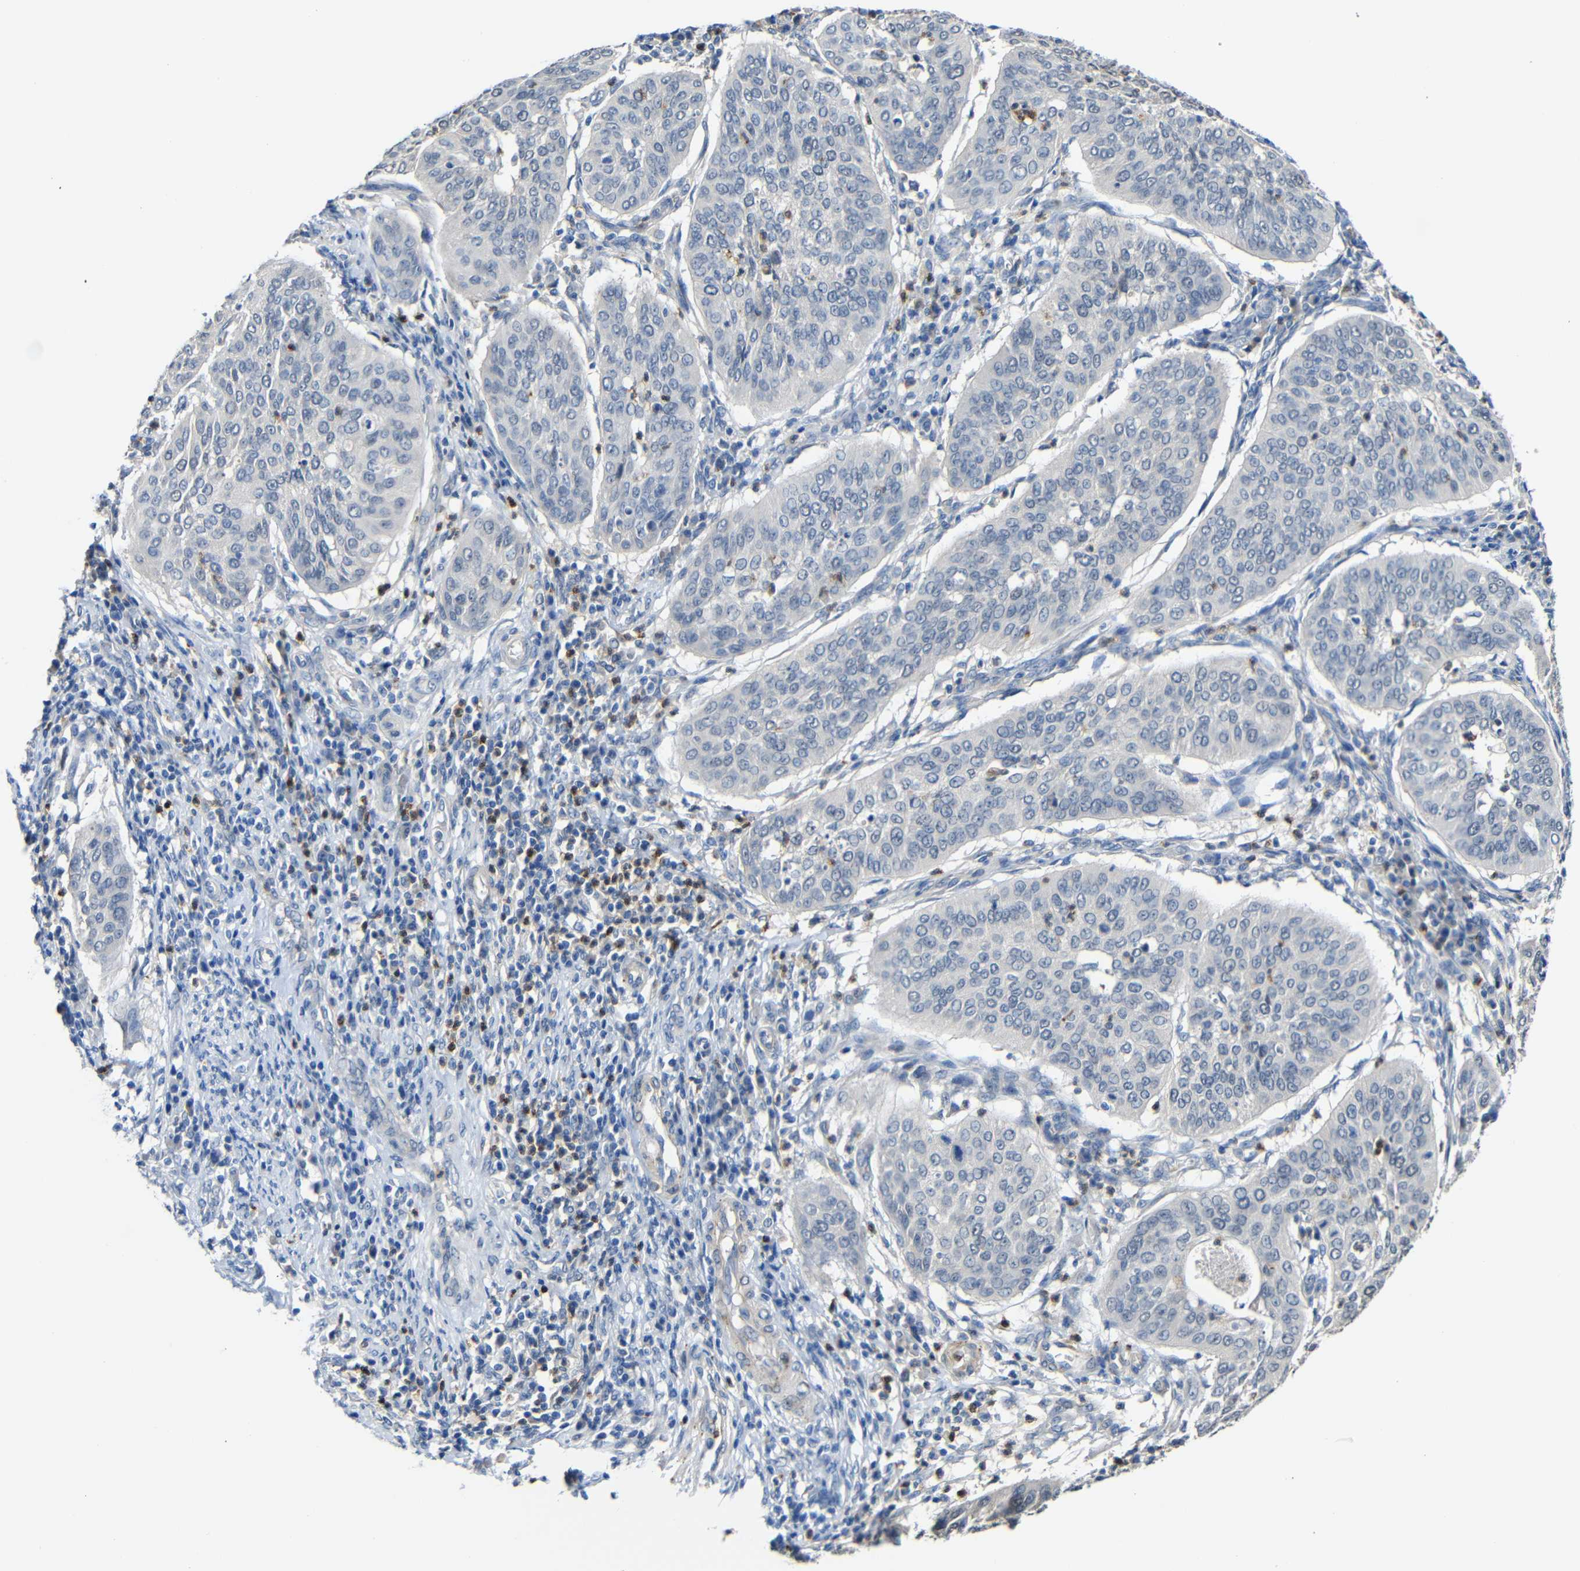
{"staining": {"intensity": "negative", "quantity": "none", "location": "none"}, "tissue": "cervical cancer", "cell_type": "Tumor cells", "image_type": "cancer", "snomed": [{"axis": "morphology", "description": "Normal tissue, NOS"}, {"axis": "morphology", "description": "Squamous cell carcinoma, NOS"}, {"axis": "topography", "description": "Cervix"}], "caption": "Immunohistochemistry (IHC) image of neoplastic tissue: squamous cell carcinoma (cervical) stained with DAB reveals no significant protein expression in tumor cells. (Stains: DAB immunohistochemistry (IHC) with hematoxylin counter stain, Microscopy: brightfield microscopy at high magnification).", "gene": "STBD1", "patient": {"sex": "female", "age": 39}}